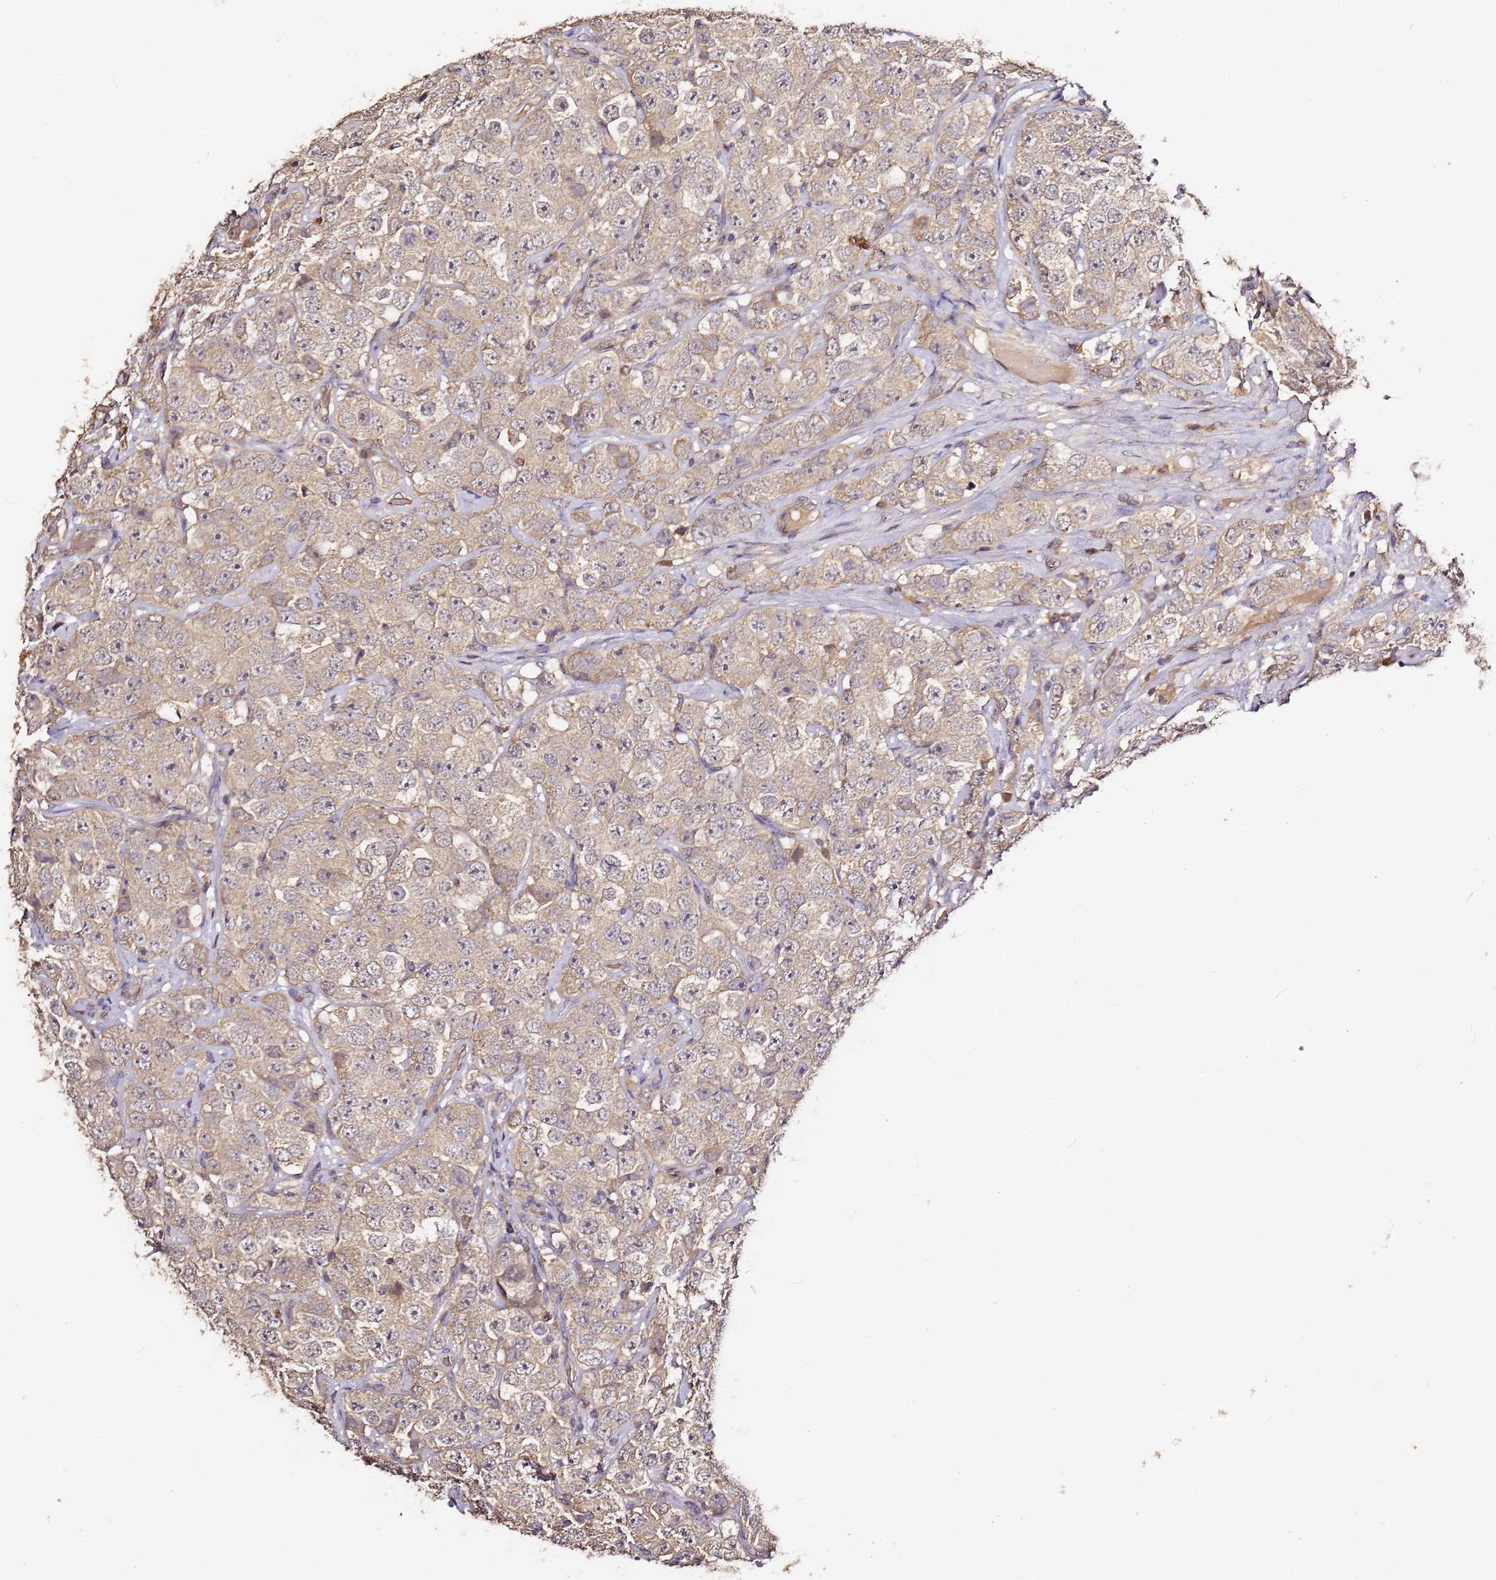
{"staining": {"intensity": "weak", "quantity": ">75%", "location": "cytoplasmic/membranous"}, "tissue": "testis cancer", "cell_type": "Tumor cells", "image_type": "cancer", "snomed": [{"axis": "morphology", "description": "Seminoma, NOS"}, {"axis": "topography", "description": "Testis"}], "caption": "Testis seminoma stained with a brown dye shows weak cytoplasmic/membranous positive expression in approximately >75% of tumor cells.", "gene": "C6orf136", "patient": {"sex": "male", "age": 28}}